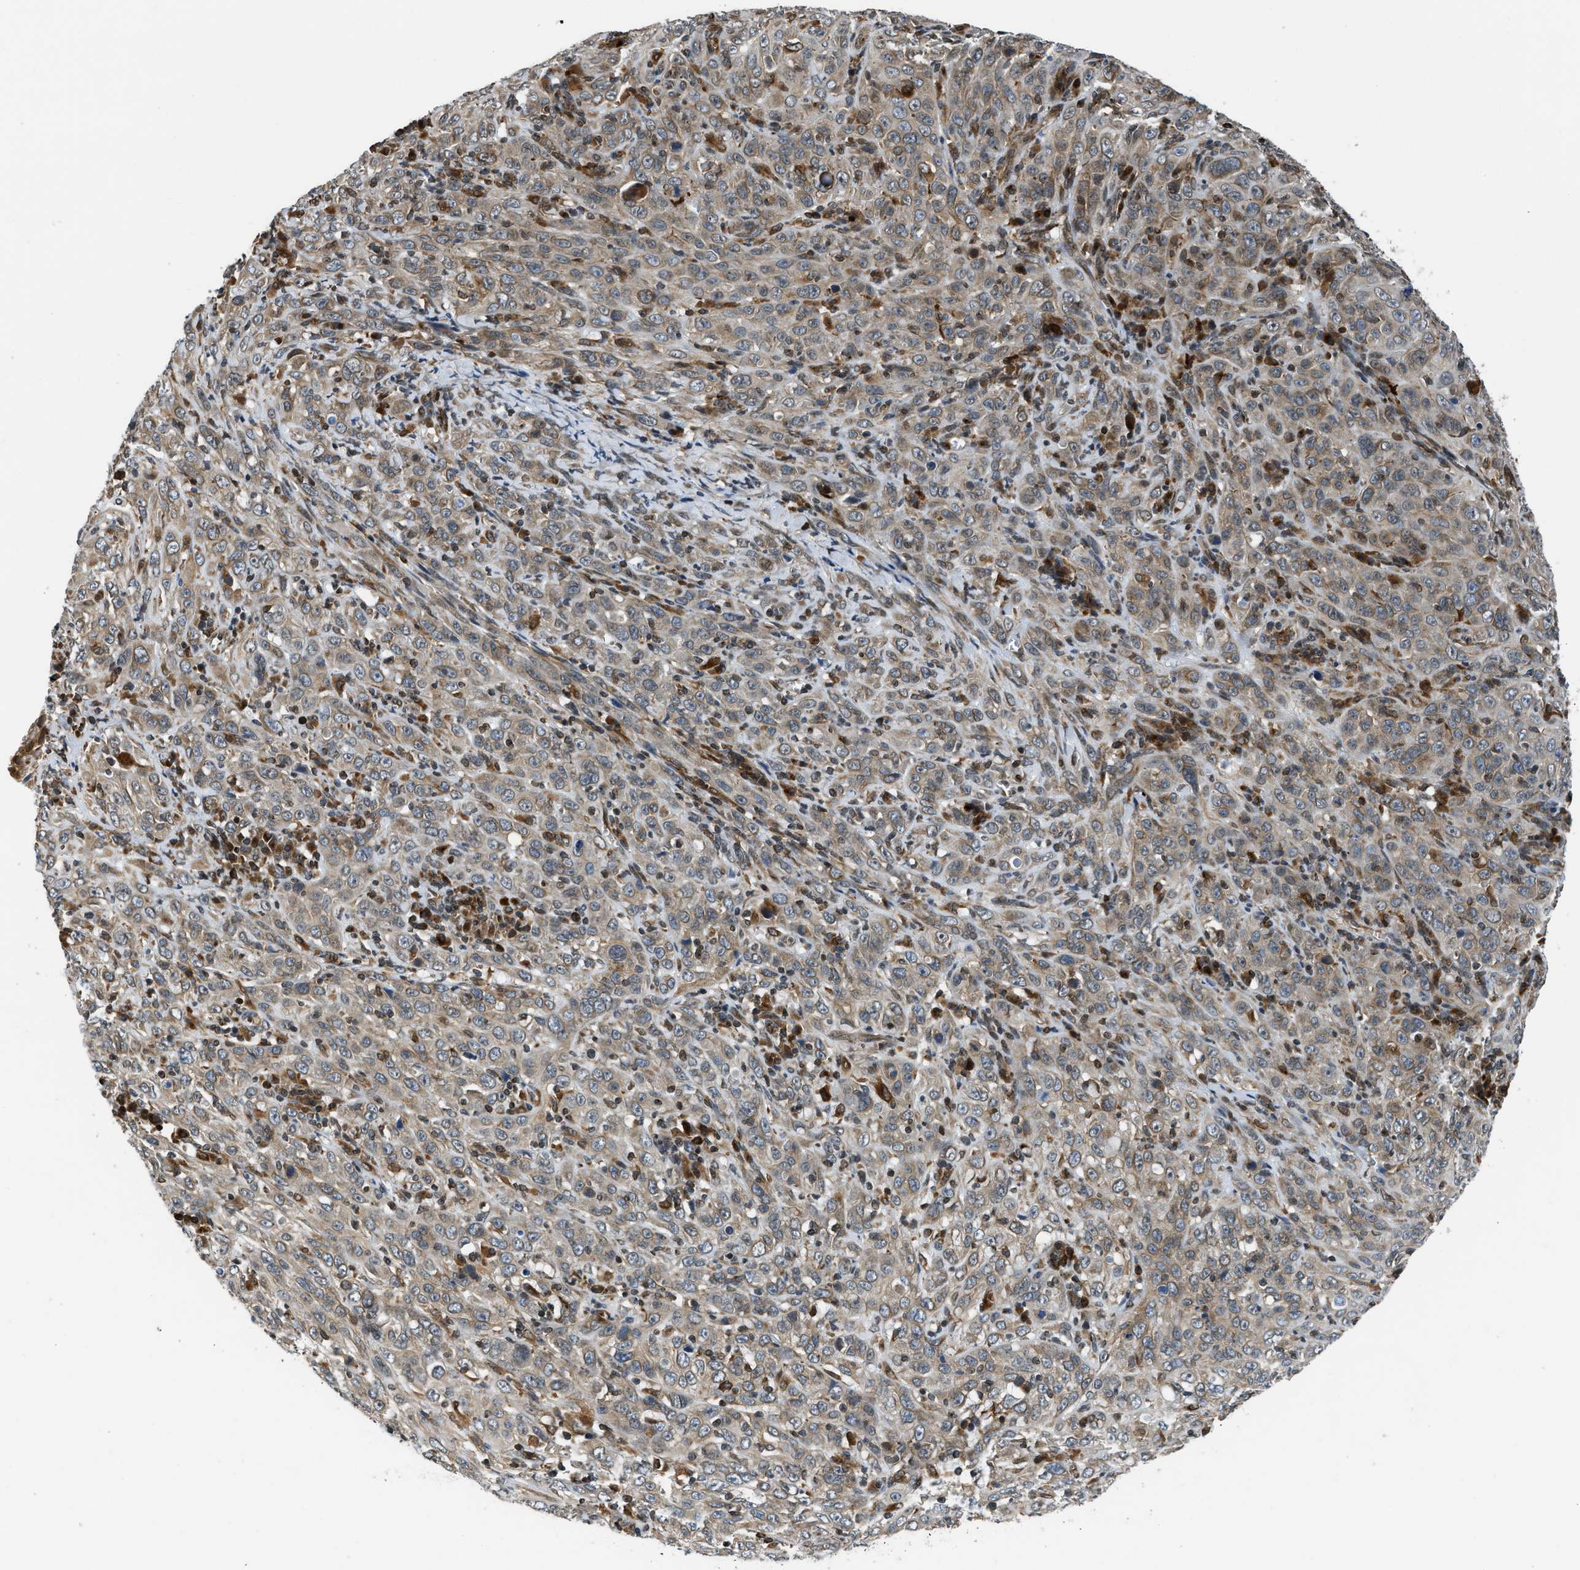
{"staining": {"intensity": "moderate", "quantity": ">75%", "location": "cytoplasmic/membranous"}, "tissue": "cervical cancer", "cell_type": "Tumor cells", "image_type": "cancer", "snomed": [{"axis": "morphology", "description": "Squamous cell carcinoma, NOS"}, {"axis": "topography", "description": "Cervix"}], "caption": "This image shows IHC staining of human cervical cancer (squamous cell carcinoma), with medium moderate cytoplasmic/membranous expression in about >75% of tumor cells.", "gene": "RETREG3", "patient": {"sex": "female", "age": 46}}